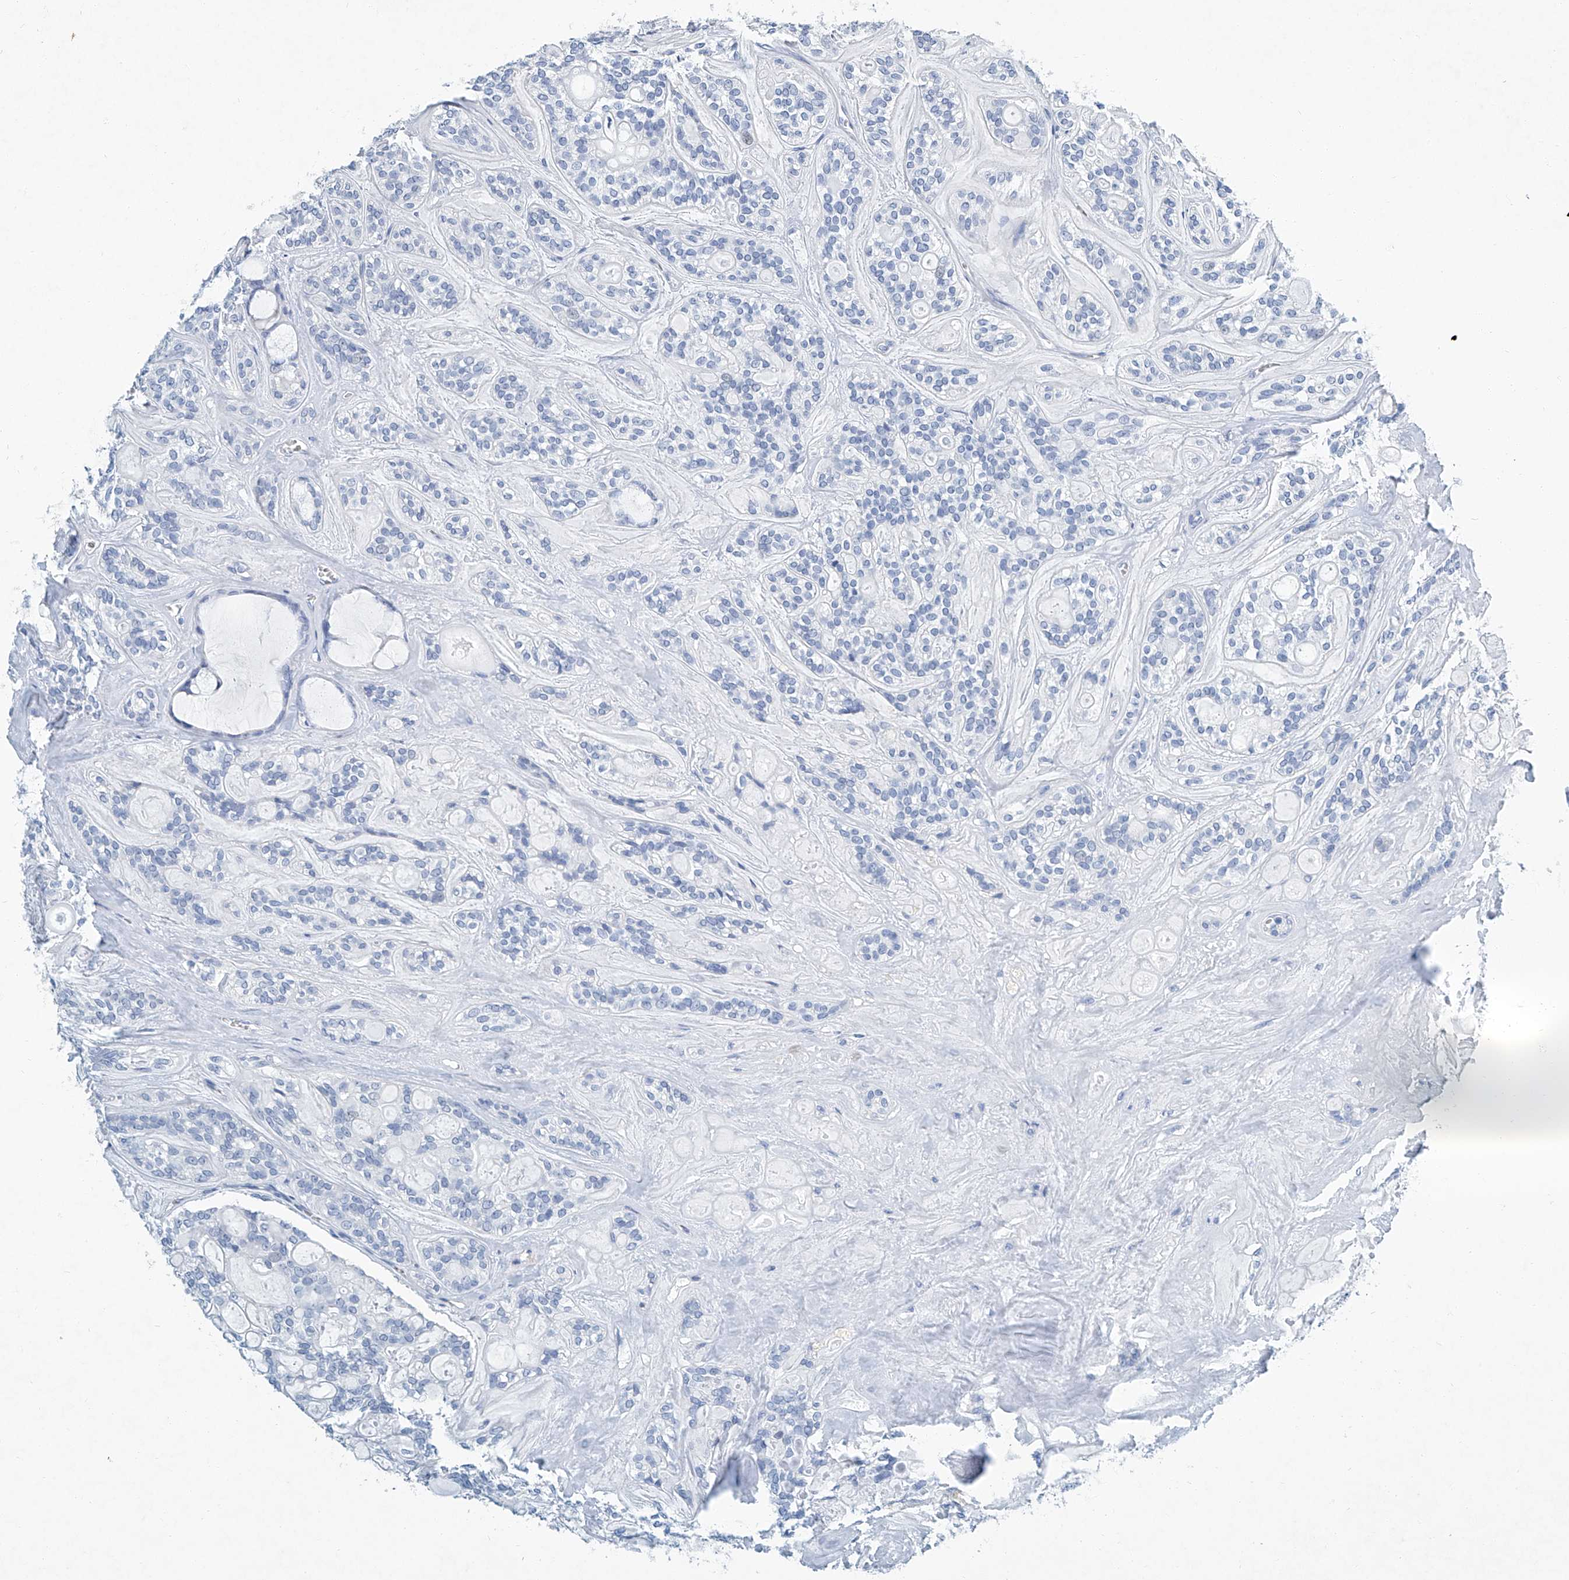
{"staining": {"intensity": "negative", "quantity": "none", "location": "none"}, "tissue": "head and neck cancer", "cell_type": "Tumor cells", "image_type": "cancer", "snomed": [{"axis": "morphology", "description": "Adenocarcinoma, NOS"}, {"axis": "topography", "description": "Head-Neck"}], "caption": "Micrograph shows no significant protein positivity in tumor cells of head and neck adenocarcinoma.", "gene": "CYP2A7", "patient": {"sex": "male", "age": 66}}